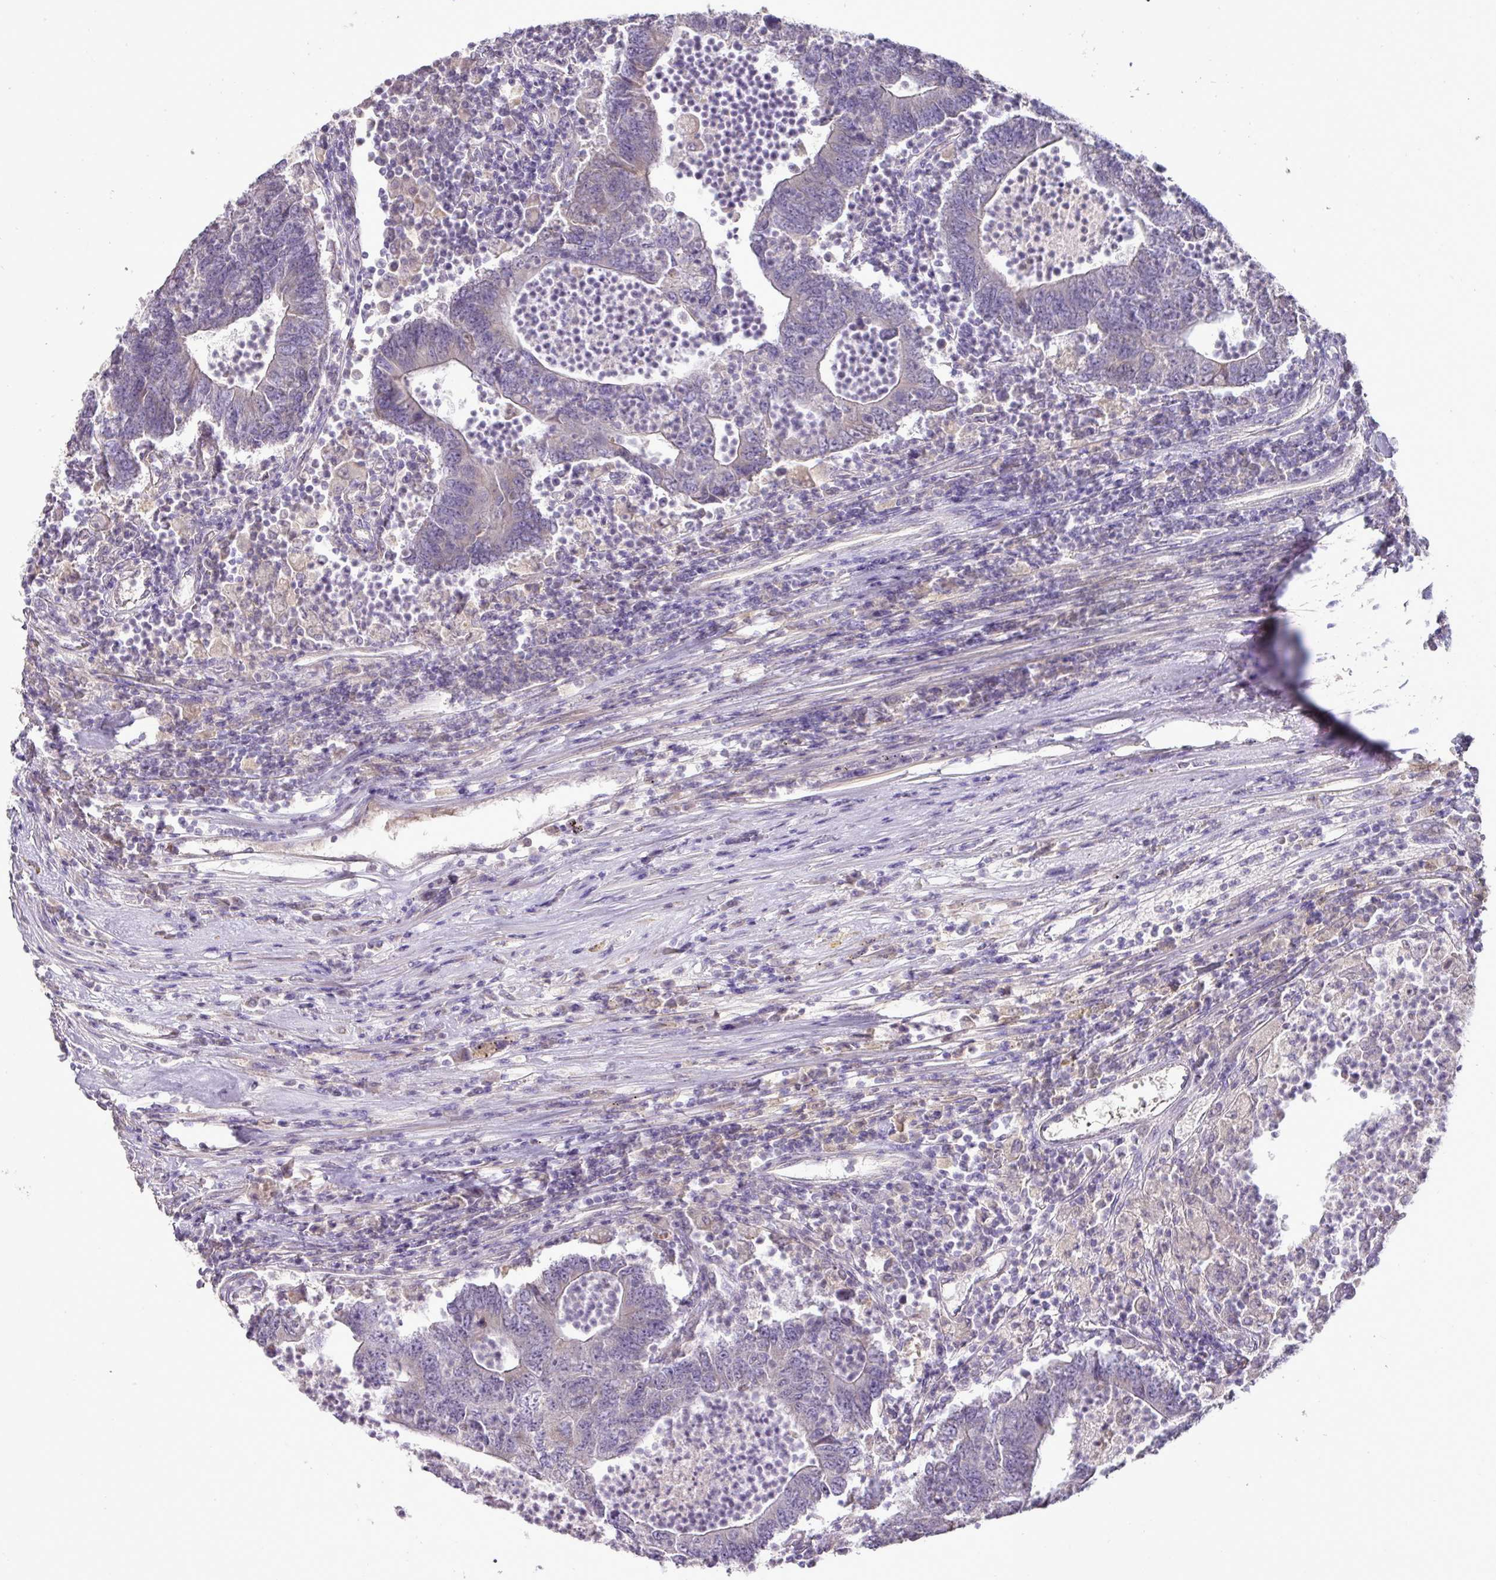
{"staining": {"intensity": "negative", "quantity": "none", "location": "none"}, "tissue": "colorectal cancer", "cell_type": "Tumor cells", "image_type": "cancer", "snomed": [{"axis": "morphology", "description": "Adenocarcinoma, NOS"}, {"axis": "topography", "description": "Colon"}], "caption": "Tumor cells show no significant protein expression in colorectal cancer (adenocarcinoma).", "gene": "BRINP2", "patient": {"sex": "female", "age": 48}}